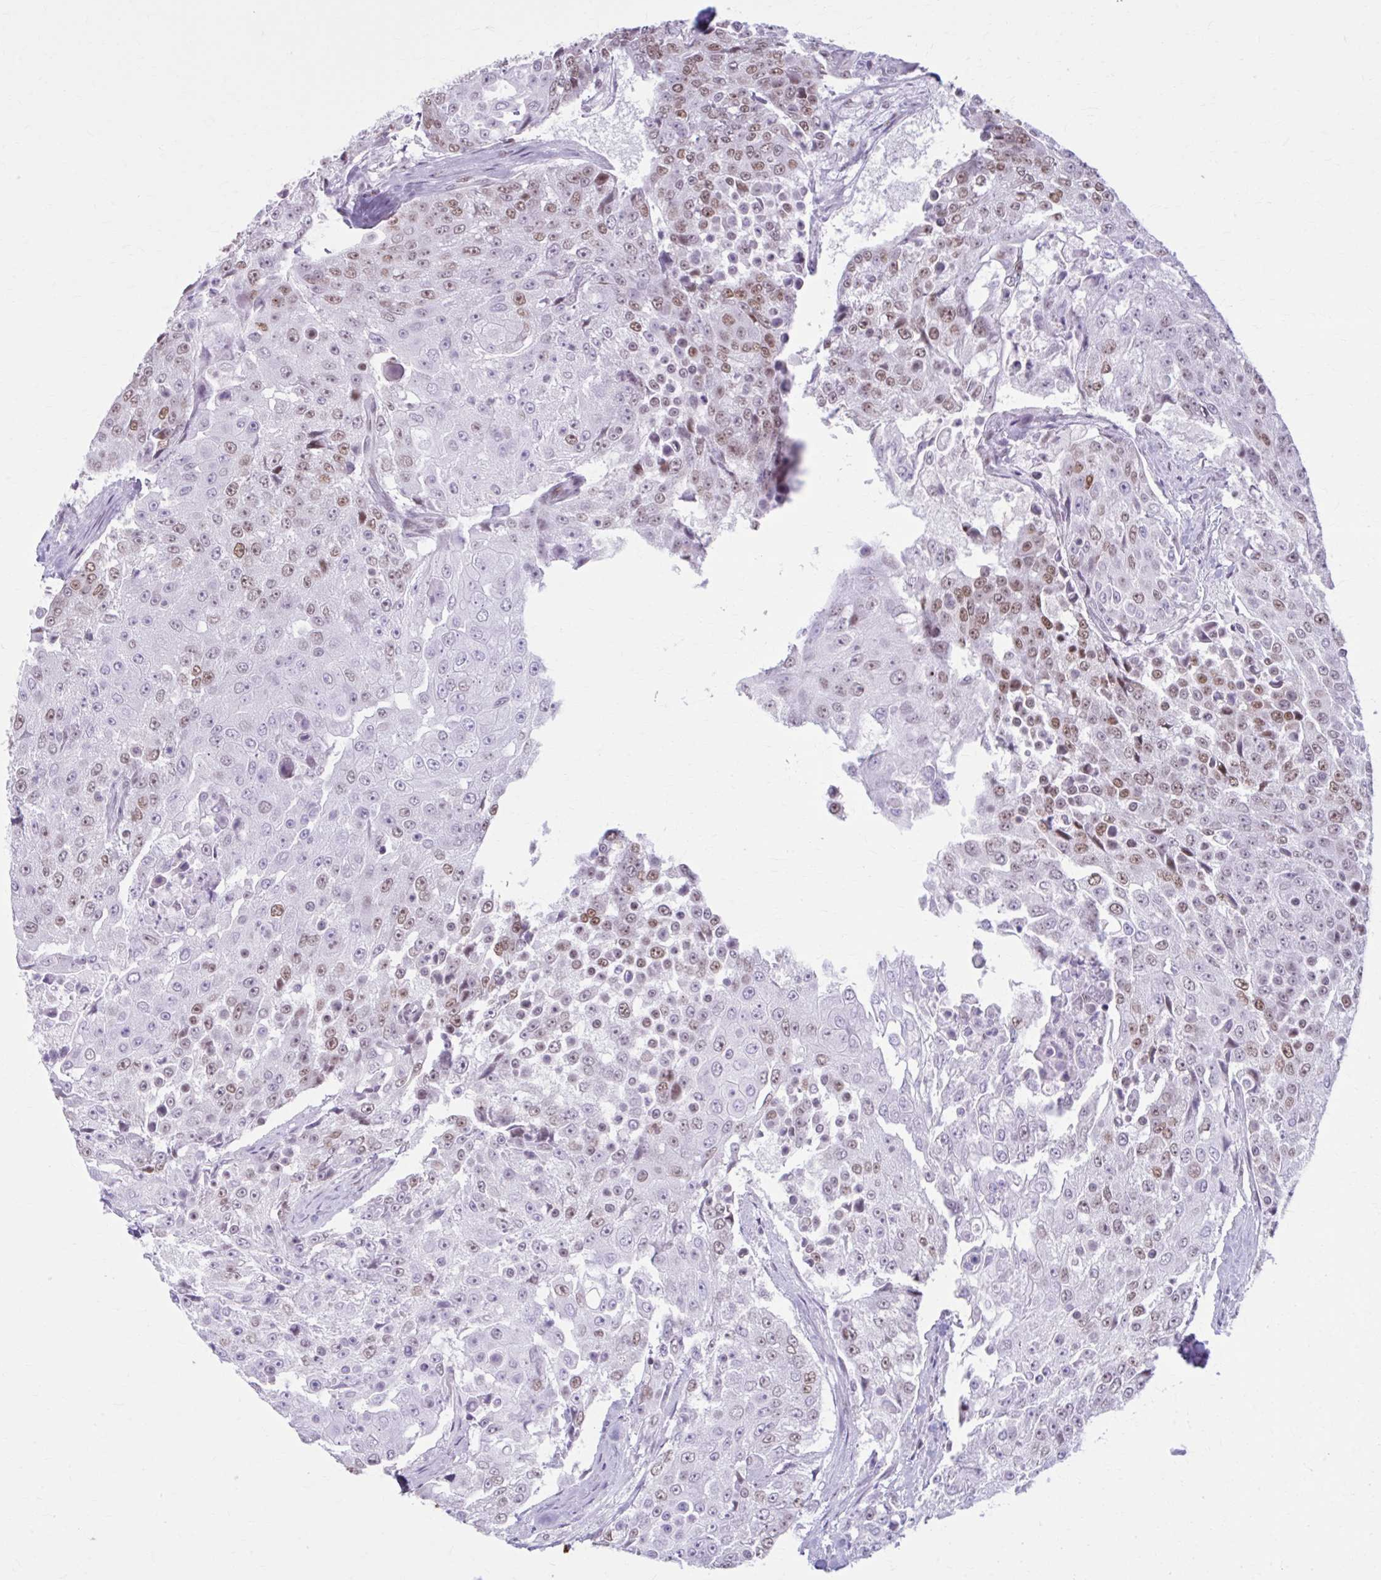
{"staining": {"intensity": "moderate", "quantity": "25%-75%", "location": "nuclear"}, "tissue": "urothelial cancer", "cell_type": "Tumor cells", "image_type": "cancer", "snomed": [{"axis": "morphology", "description": "Urothelial carcinoma, High grade"}, {"axis": "topography", "description": "Urinary bladder"}], "caption": "IHC photomicrograph of human high-grade urothelial carcinoma stained for a protein (brown), which displays medium levels of moderate nuclear positivity in about 25%-75% of tumor cells.", "gene": "PABIR1", "patient": {"sex": "female", "age": 63}}